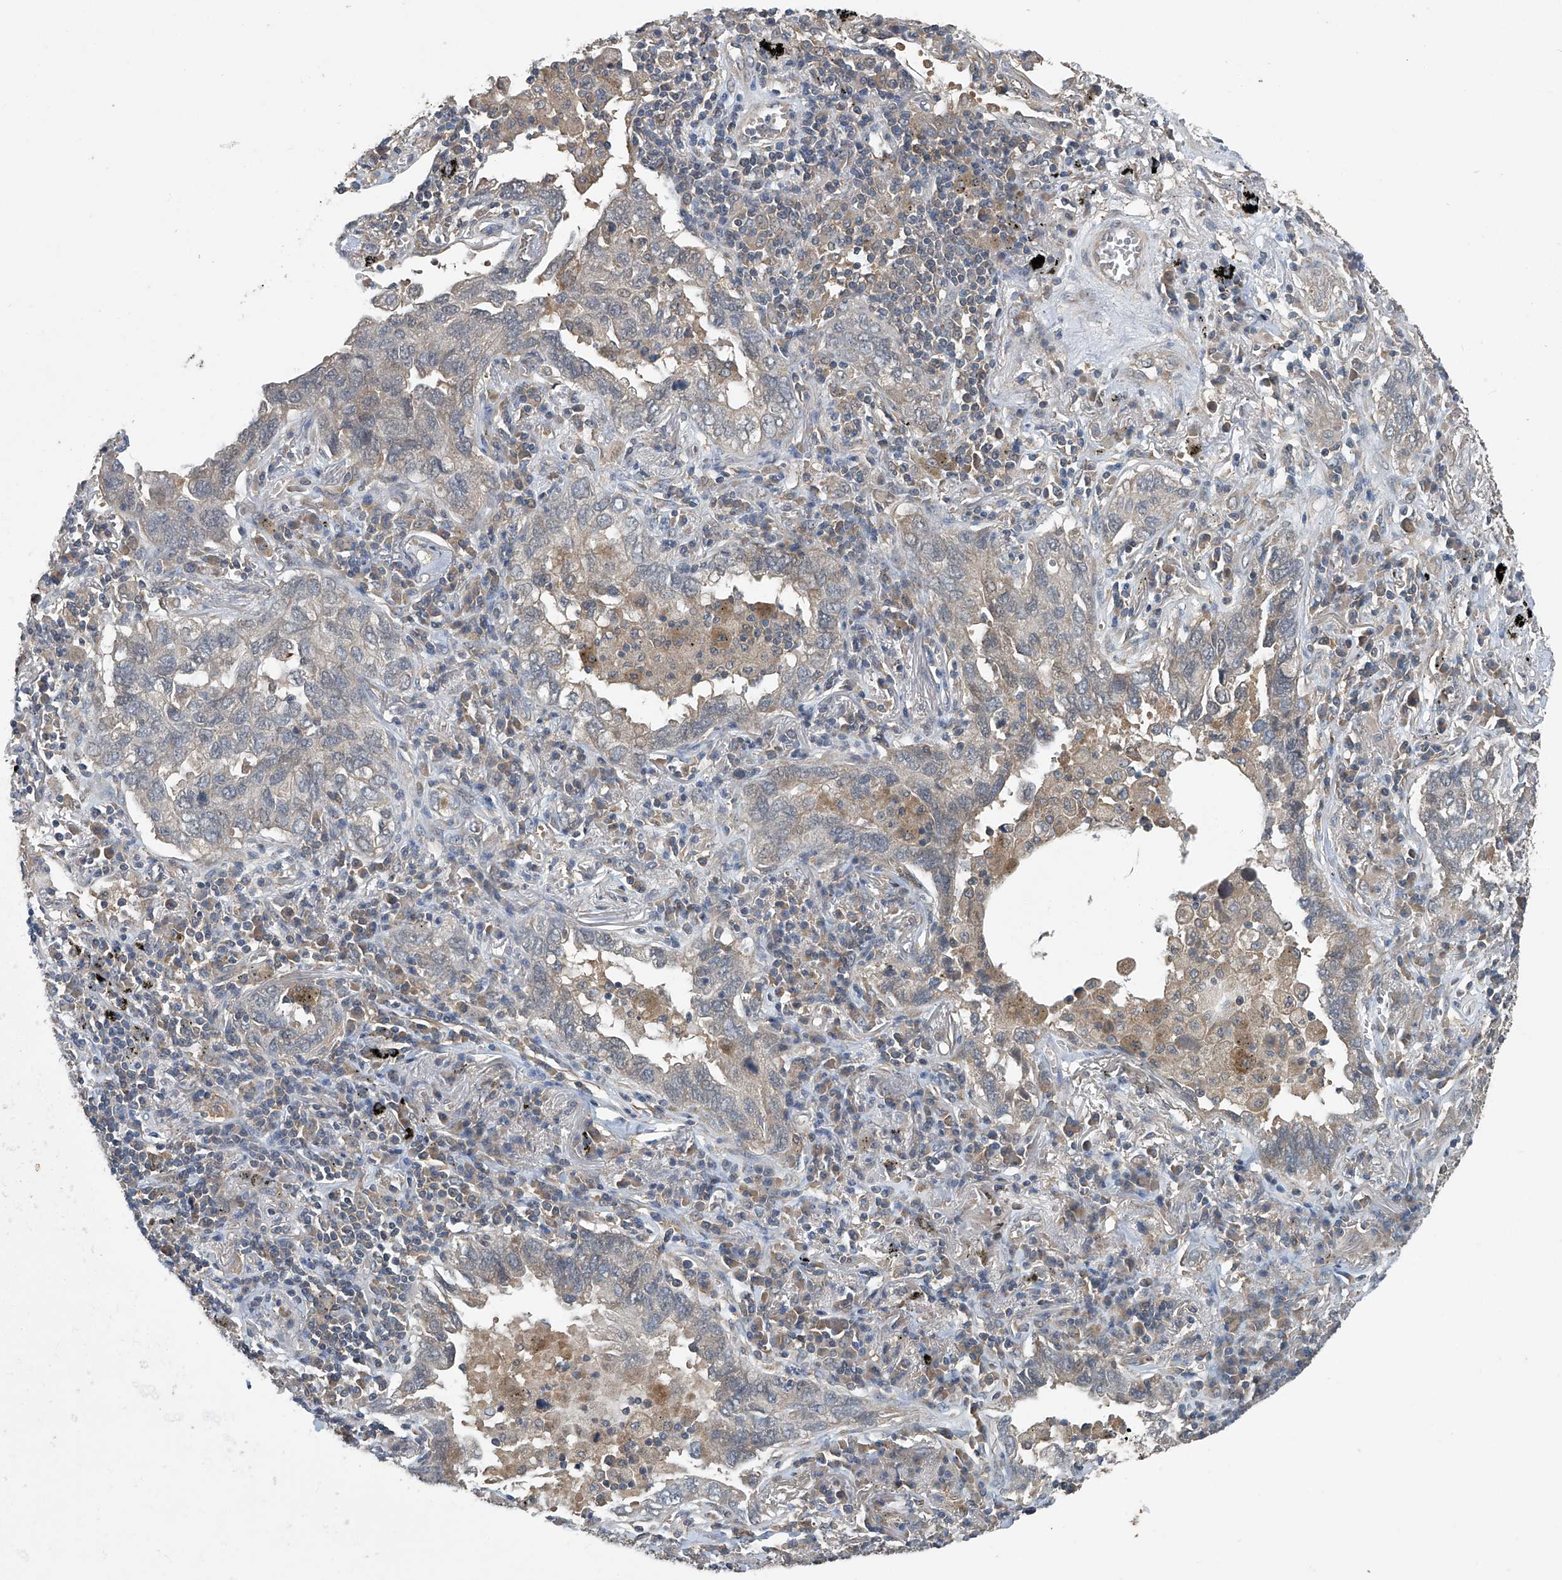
{"staining": {"intensity": "negative", "quantity": "none", "location": "none"}, "tissue": "lung cancer", "cell_type": "Tumor cells", "image_type": "cancer", "snomed": [{"axis": "morphology", "description": "Adenocarcinoma, NOS"}, {"axis": "topography", "description": "Lung"}], "caption": "Immunohistochemistry image of human lung cancer stained for a protein (brown), which reveals no expression in tumor cells.", "gene": "ANKRD34A", "patient": {"sex": "male", "age": 65}}